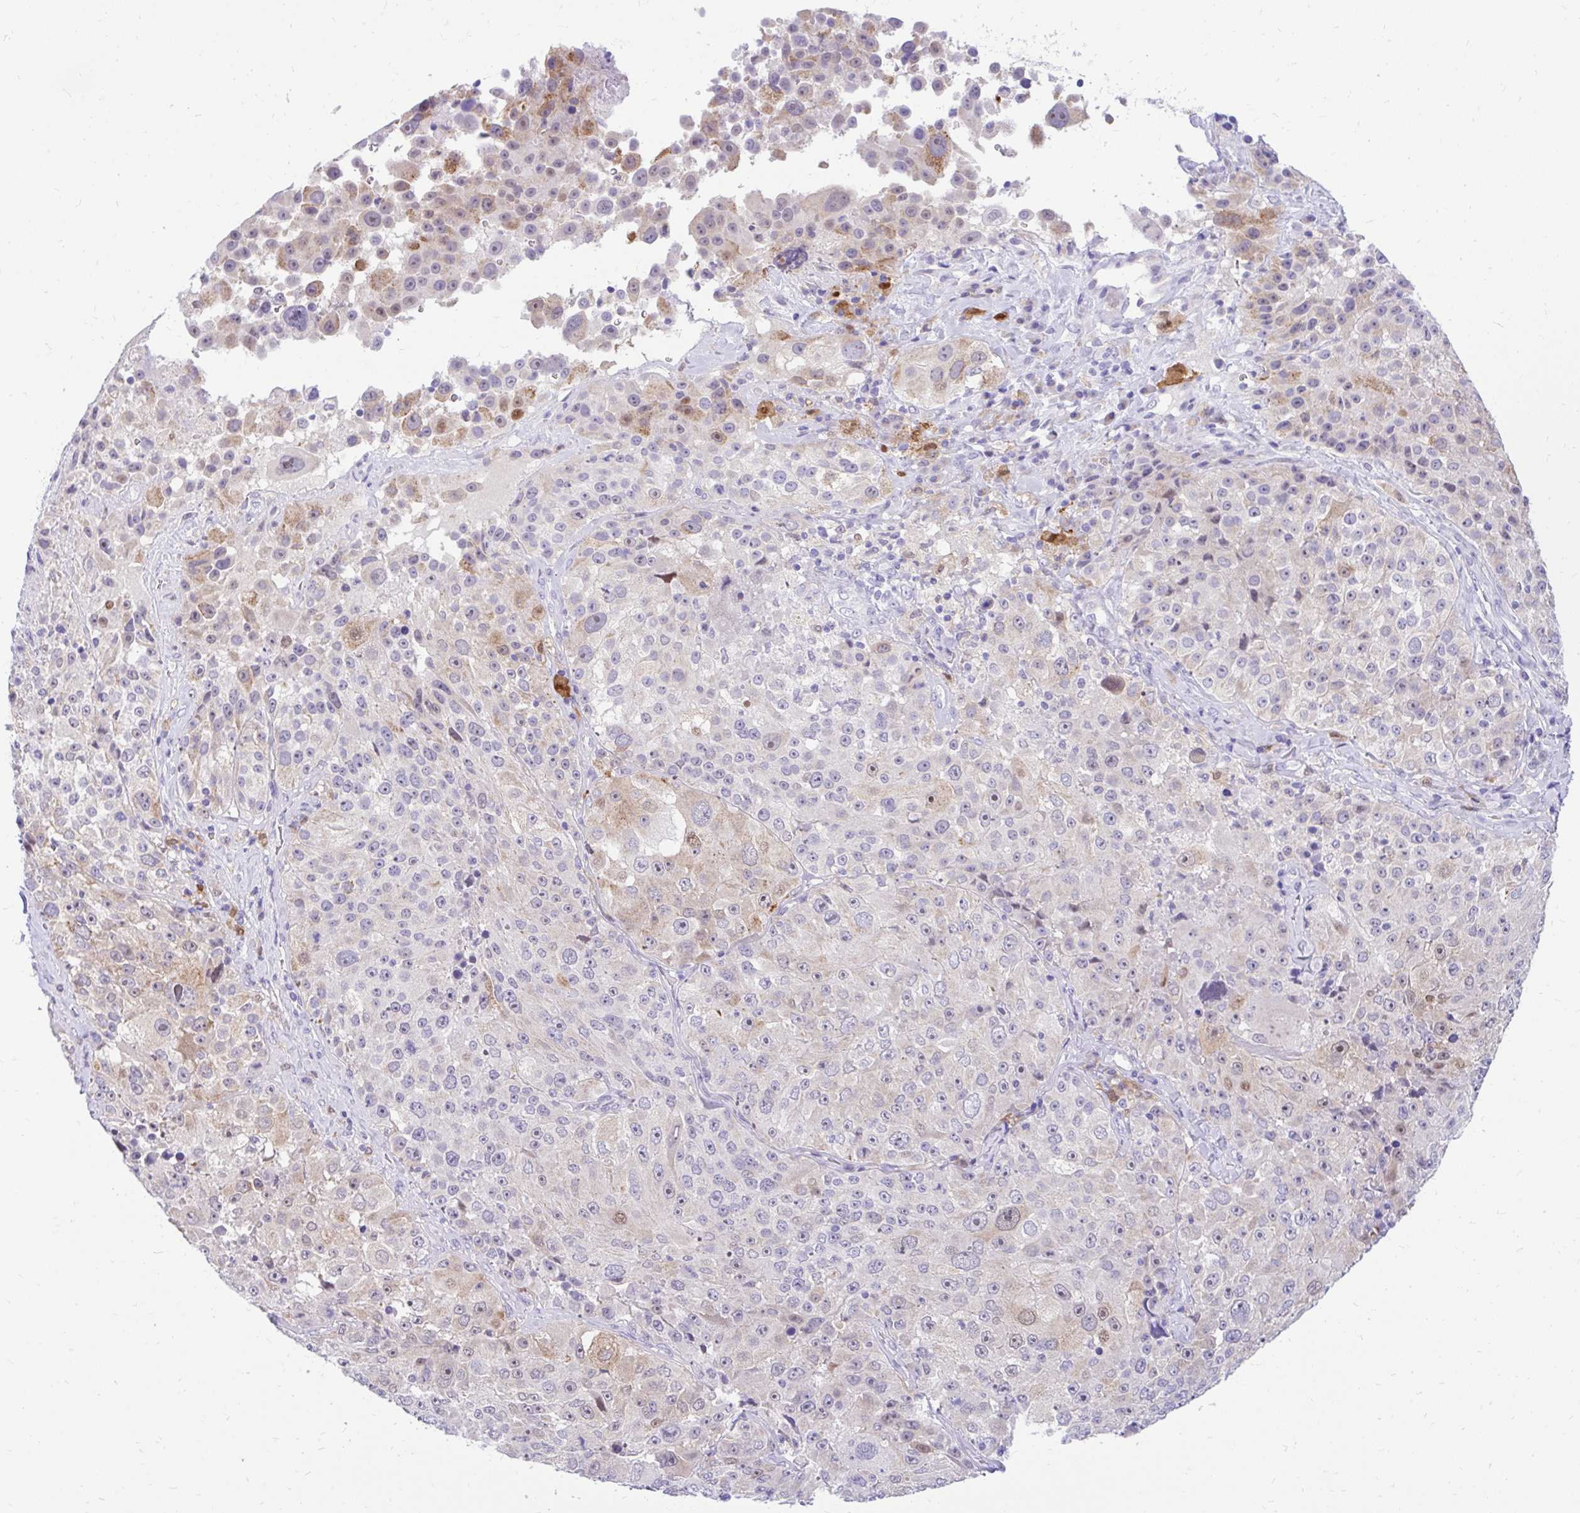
{"staining": {"intensity": "weak", "quantity": "<25%", "location": "cytoplasmic/membranous,nuclear"}, "tissue": "melanoma", "cell_type": "Tumor cells", "image_type": "cancer", "snomed": [{"axis": "morphology", "description": "Malignant melanoma, Metastatic site"}, {"axis": "topography", "description": "Lymph node"}], "caption": "Immunohistochemical staining of human malignant melanoma (metastatic site) exhibits no significant positivity in tumor cells. (Stains: DAB (3,3'-diaminobenzidine) IHC with hematoxylin counter stain, Microscopy: brightfield microscopy at high magnification).", "gene": "GLB1L2", "patient": {"sex": "male", "age": 62}}